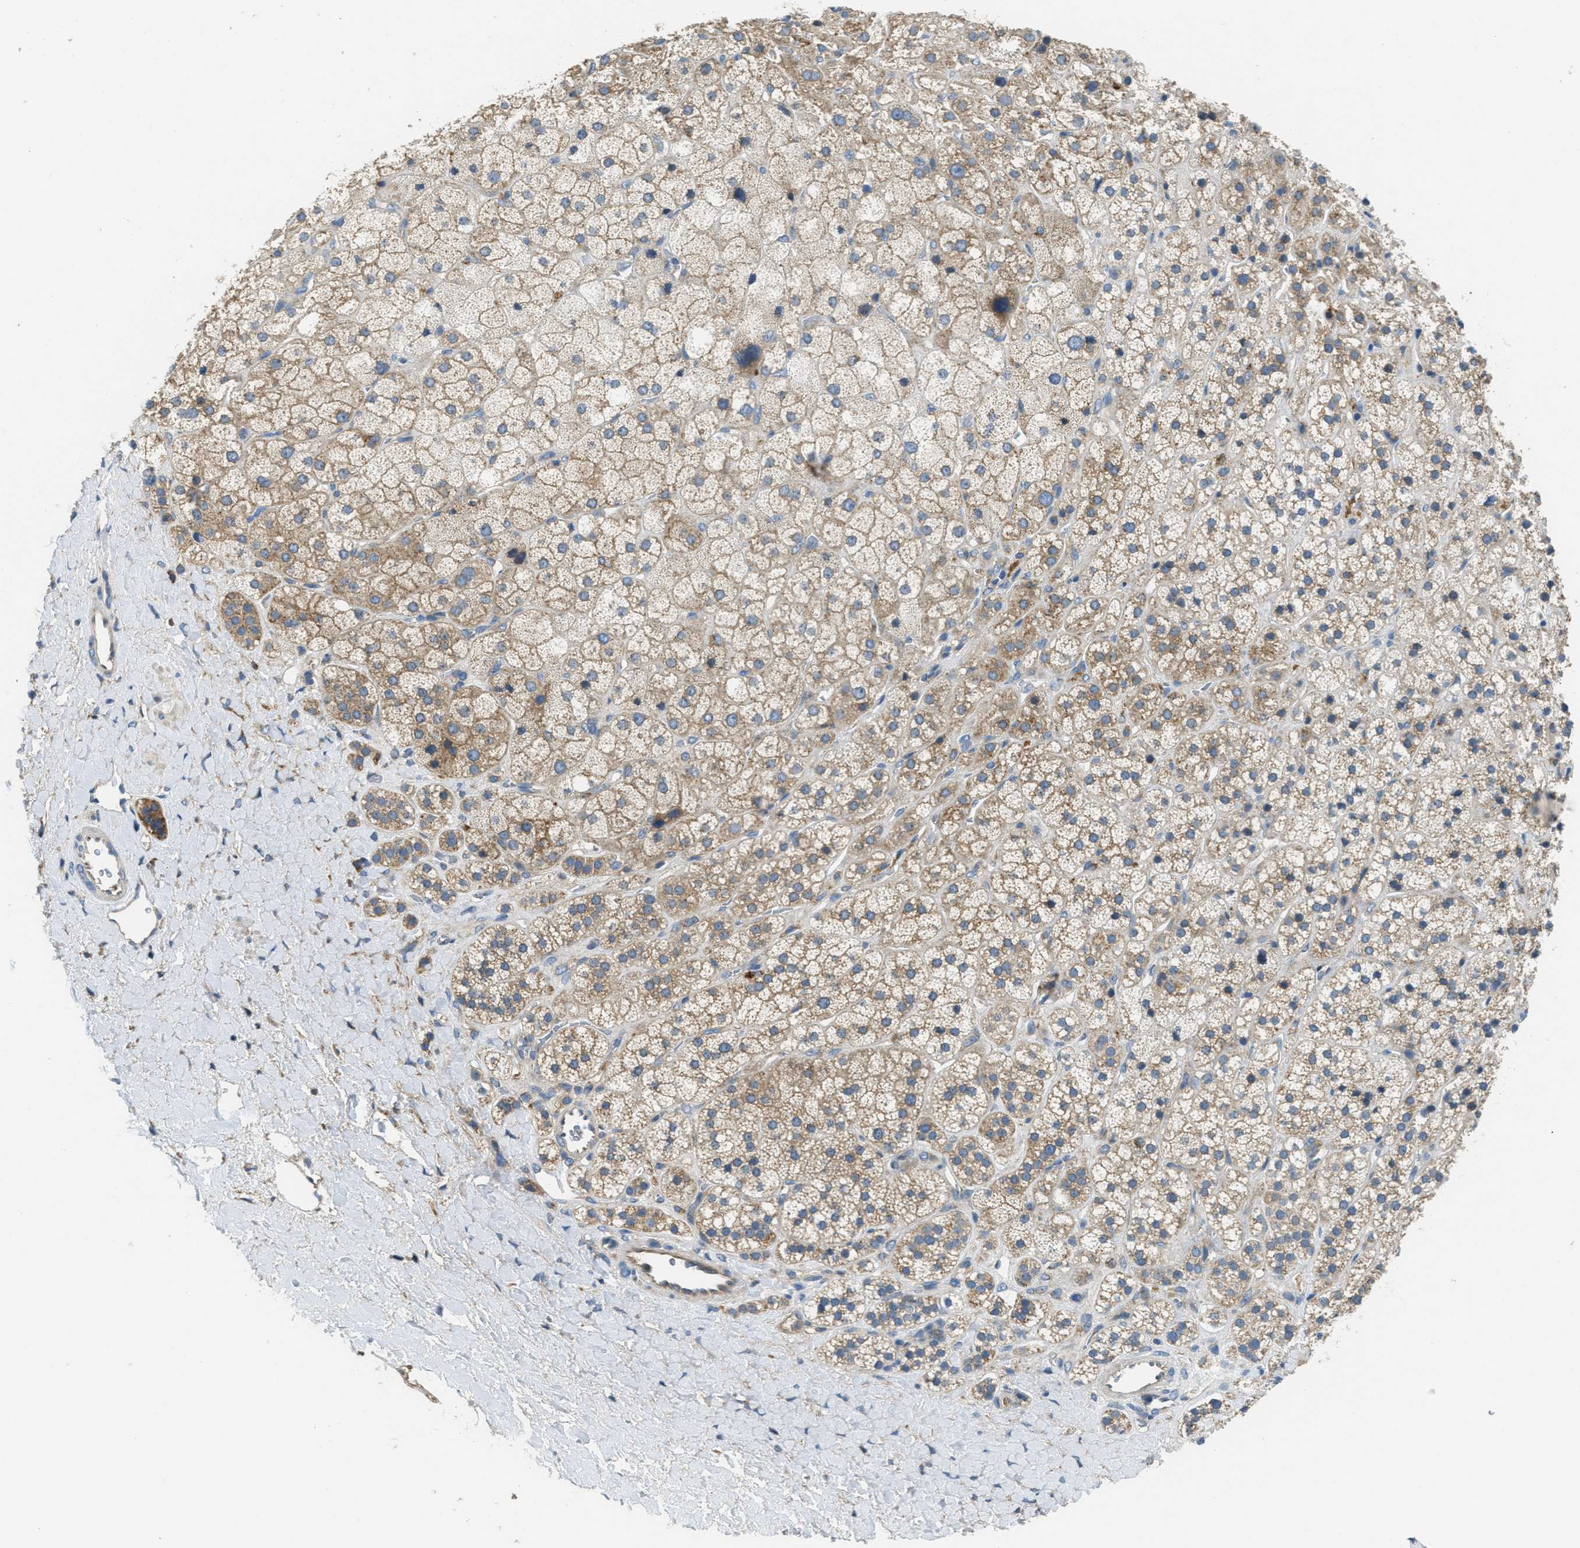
{"staining": {"intensity": "moderate", "quantity": ">75%", "location": "cytoplasmic/membranous"}, "tissue": "adrenal gland", "cell_type": "Glandular cells", "image_type": "normal", "snomed": [{"axis": "morphology", "description": "Normal tissue, NOS"}, {"axis": "topography", "description": "Adrenal gland"}], "caption": "Human adrenal gland stained with a protein marker shows moderate staining in glandular cells.", "gene": "SSR1", "patient": {"sex": "male", "age": 56}}